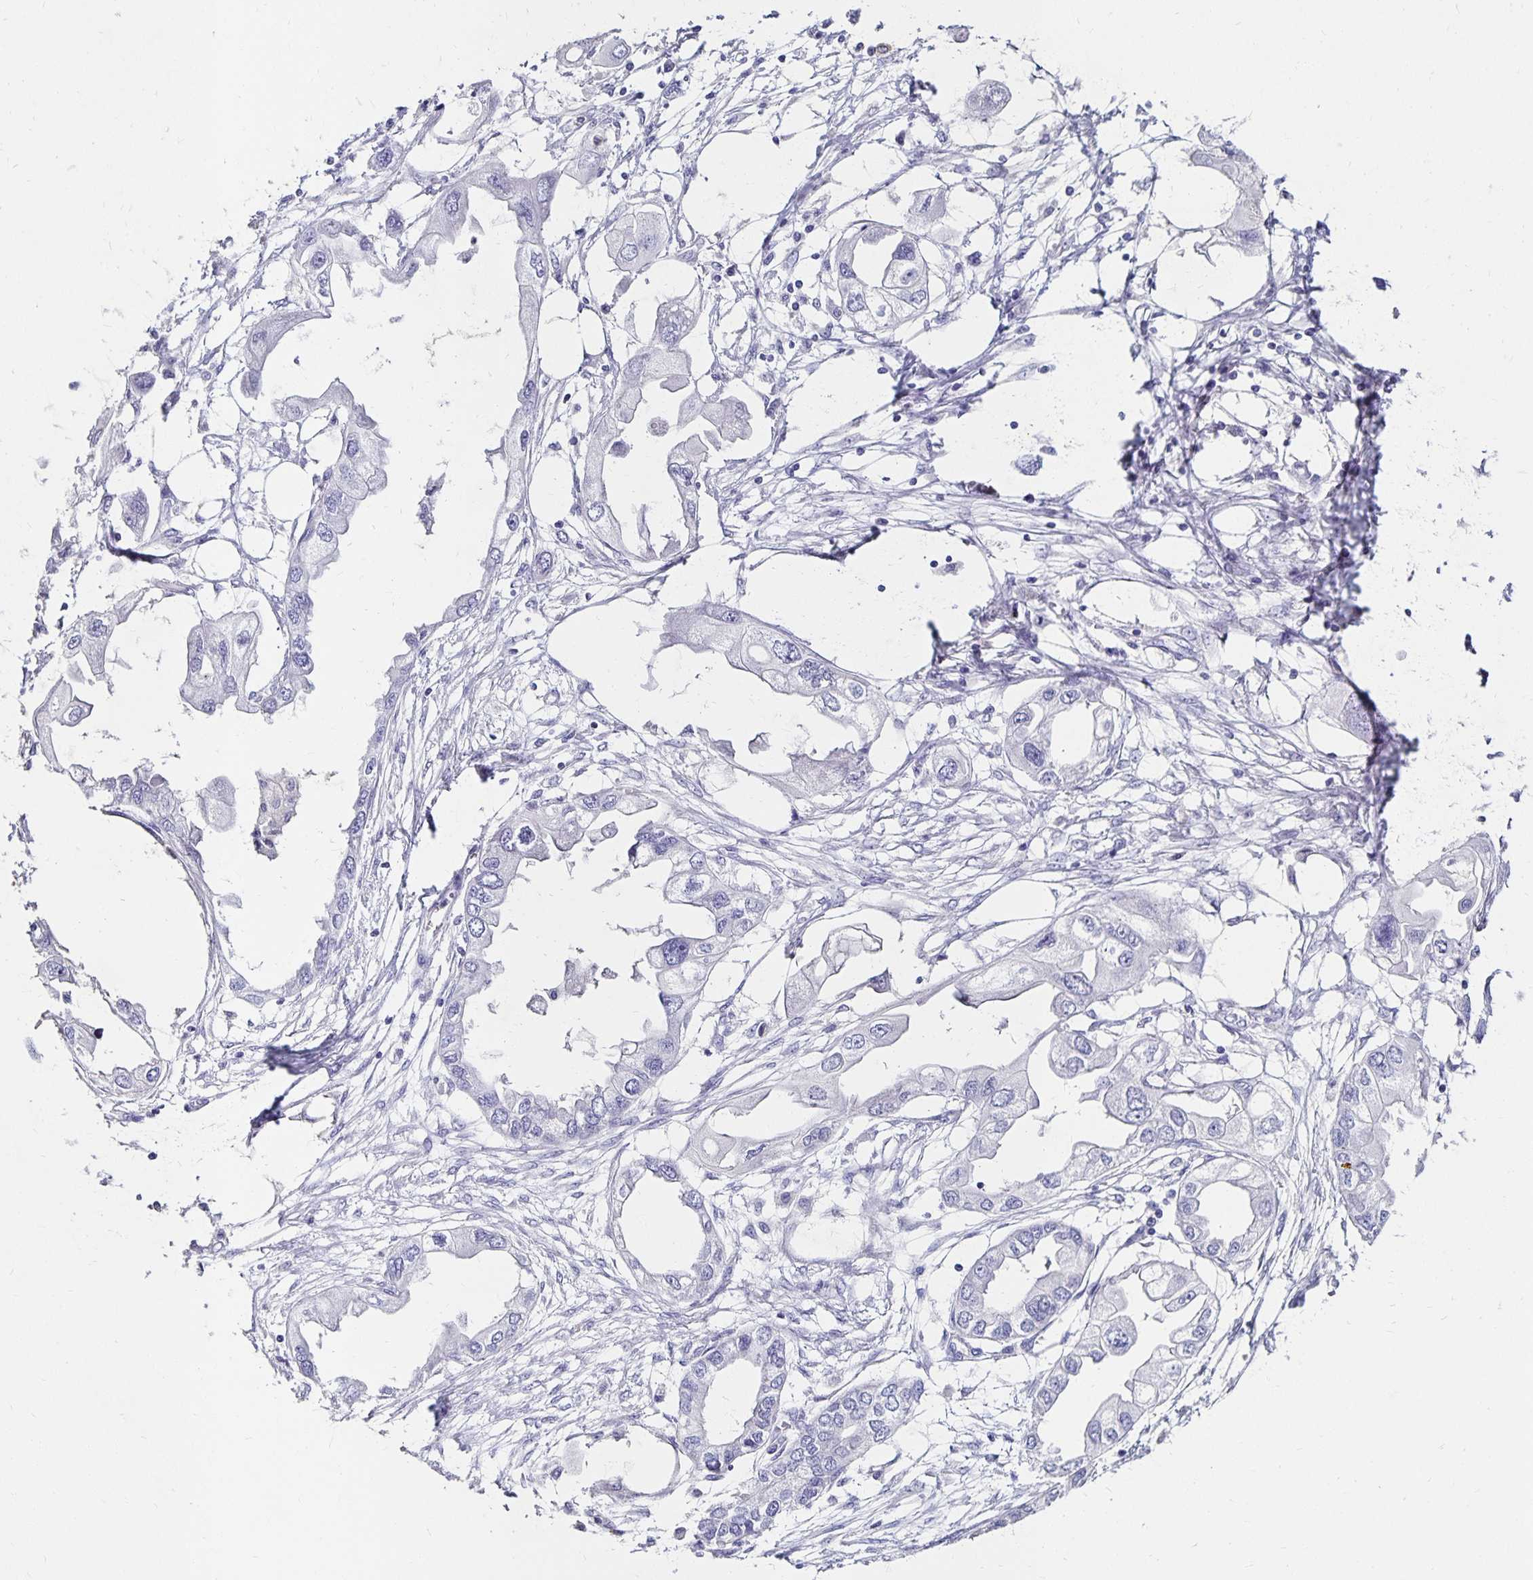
{"staining": {"intensity": "negative", "quantity": "none", "location": "none"}, "tissue": "endometrial cancer", "cell_type": "Tumor cells", "image_type": "cancer", "snomed": [{"axis": "morphology", "description": "Adenocarcinoma, NOS"}, {"axis": "morphology", "description": "Adenocarcinoma, metastatic, NOS"}, {"axis": "topography", "description": "Adipose tissue"}, {"axis": "topography", "description": "Endometrium"}], "caption": "The histopathology image demonstrates no significant positivity in tumor cells of endometrial cancer (metastatic adenocarcinoma).", "gene": "DYNLT4", "patient": {"sex": "female", "age": 67}}